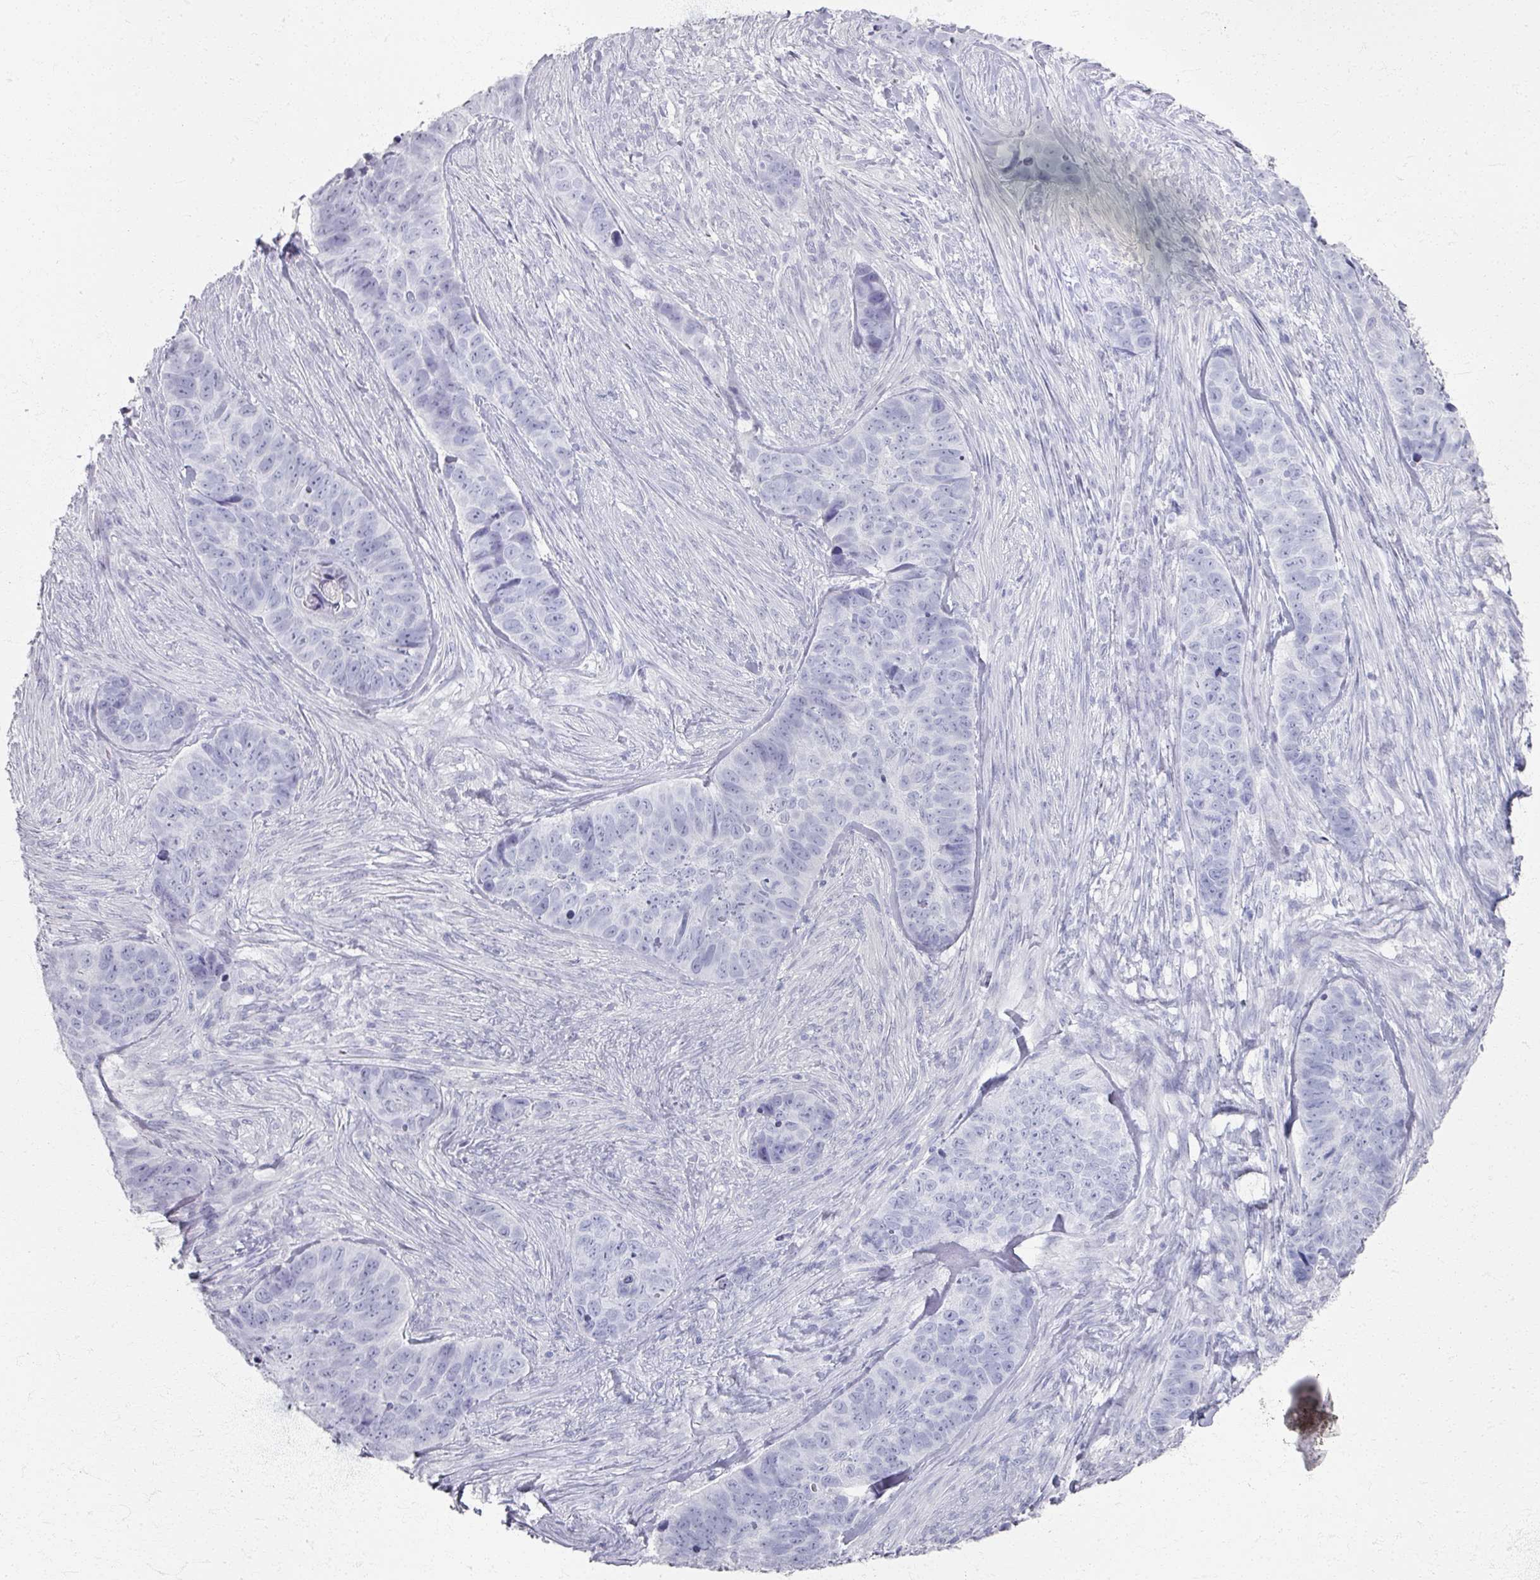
{"staining": {"intensity": "negative", "quantity": "none", "location": "none"}, "tissue": "skin cancer", "cell_type": "Tumor cells", "image_type": "cancer", "snomed": [{"axis": "morphology", "description": "Basal cell carcinoma"}, {"axis": "topography", "description": "Skin"}], "caption": "A histopathology image of human skin cancer (basal cell carcinoma) is negative for staining in tumor cells.", "gene": "PSKH1", "patient": {"sex": "female", "age": 82}}